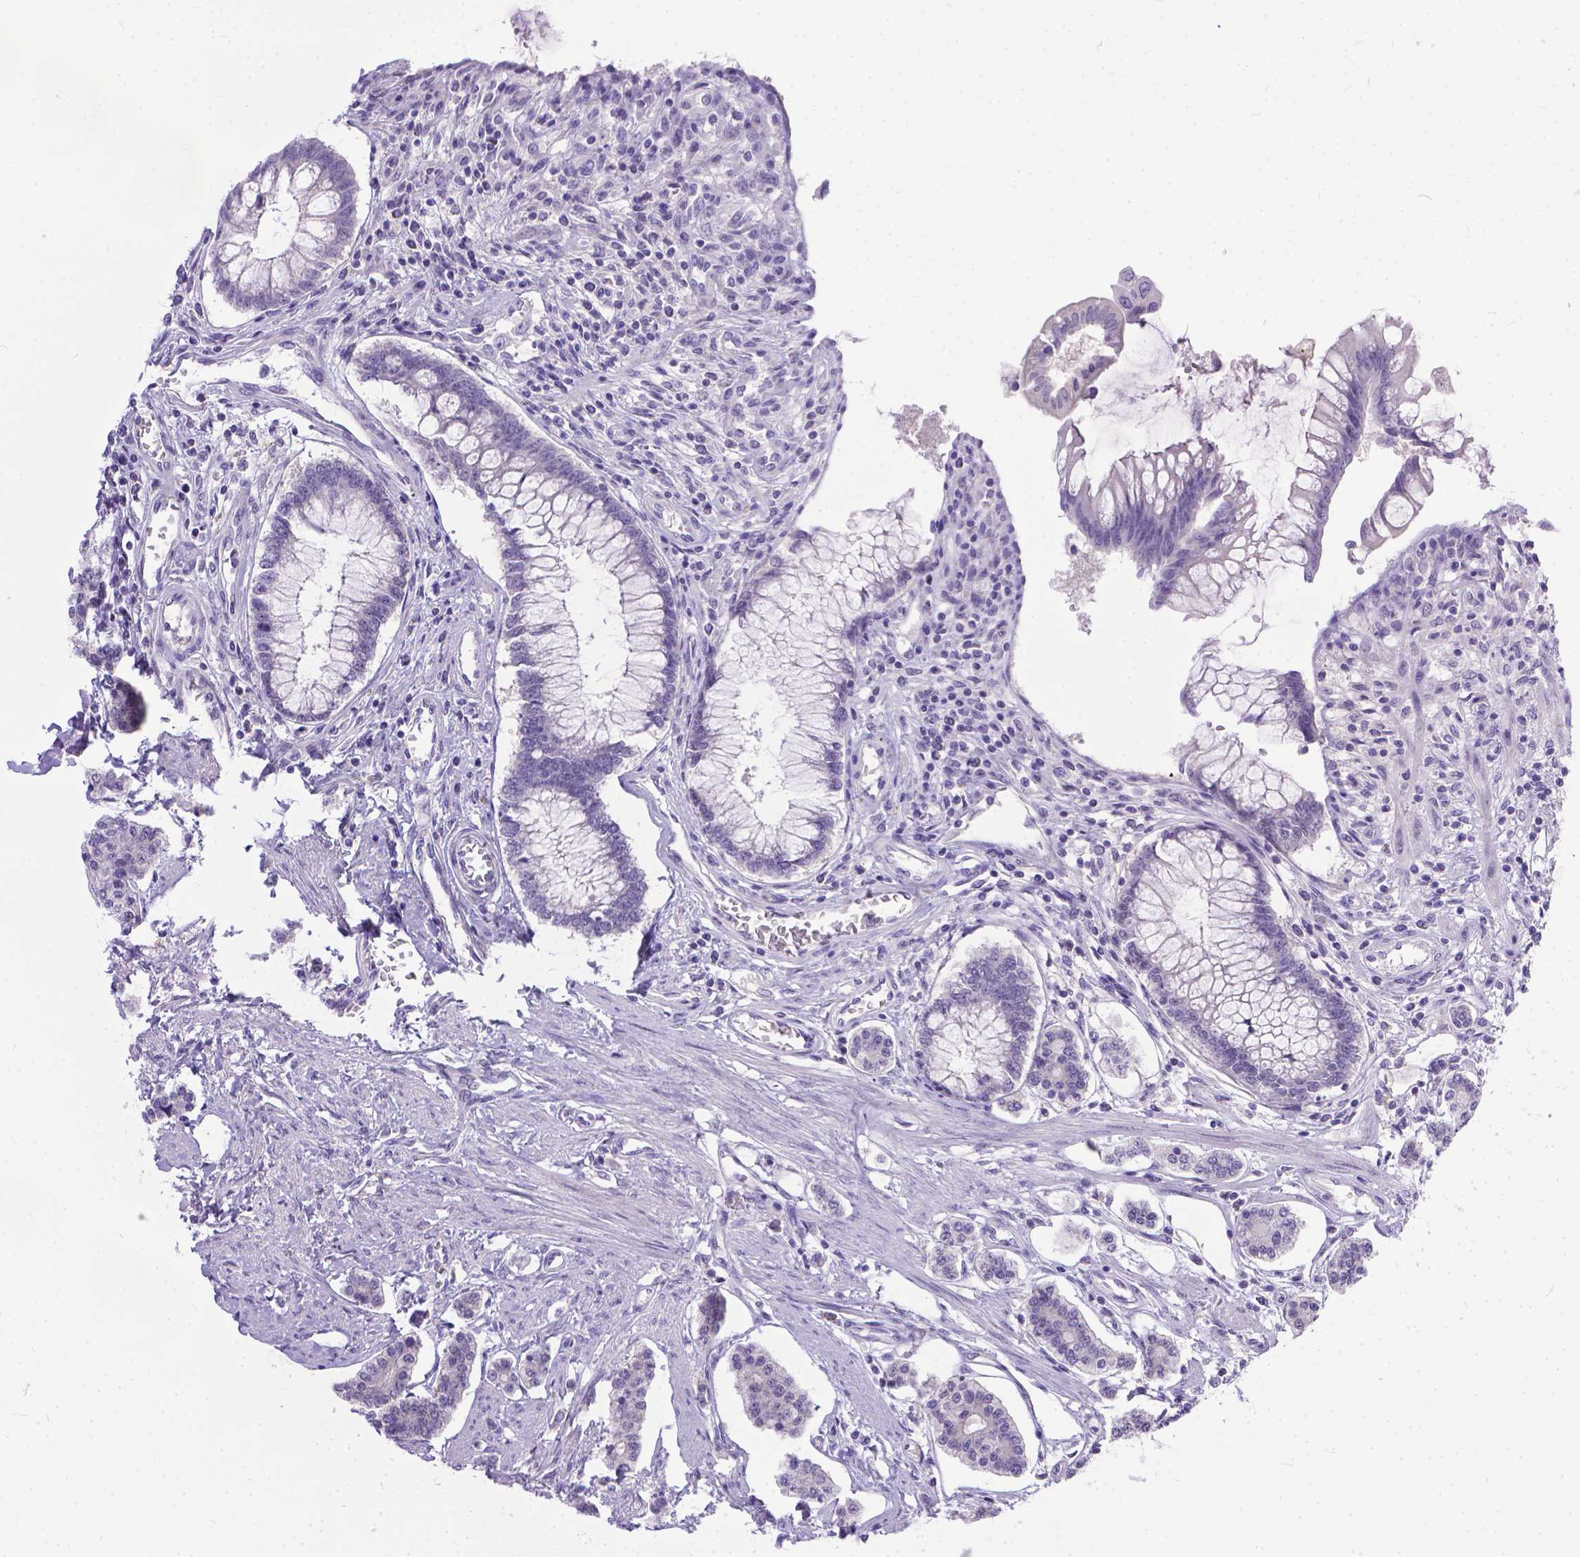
{"staining": {"intensity": "negative", "quantity": "none", "location": "none"}, "tissue": "carcinoid", "cell_type": "Tumor cells", "image_type": "cancer", "snomed": [{"axis": "morphology", "description": "Carcinoid, malignant, NOS"}, {"axis": "topography", "description": "Small intestine"}], "caption": "Malignant carcinoid stained for a protein using IHC displays no expression tumor cells.", "gene": "TTLL6", "patient": {"sex": "female", "age": 65}}